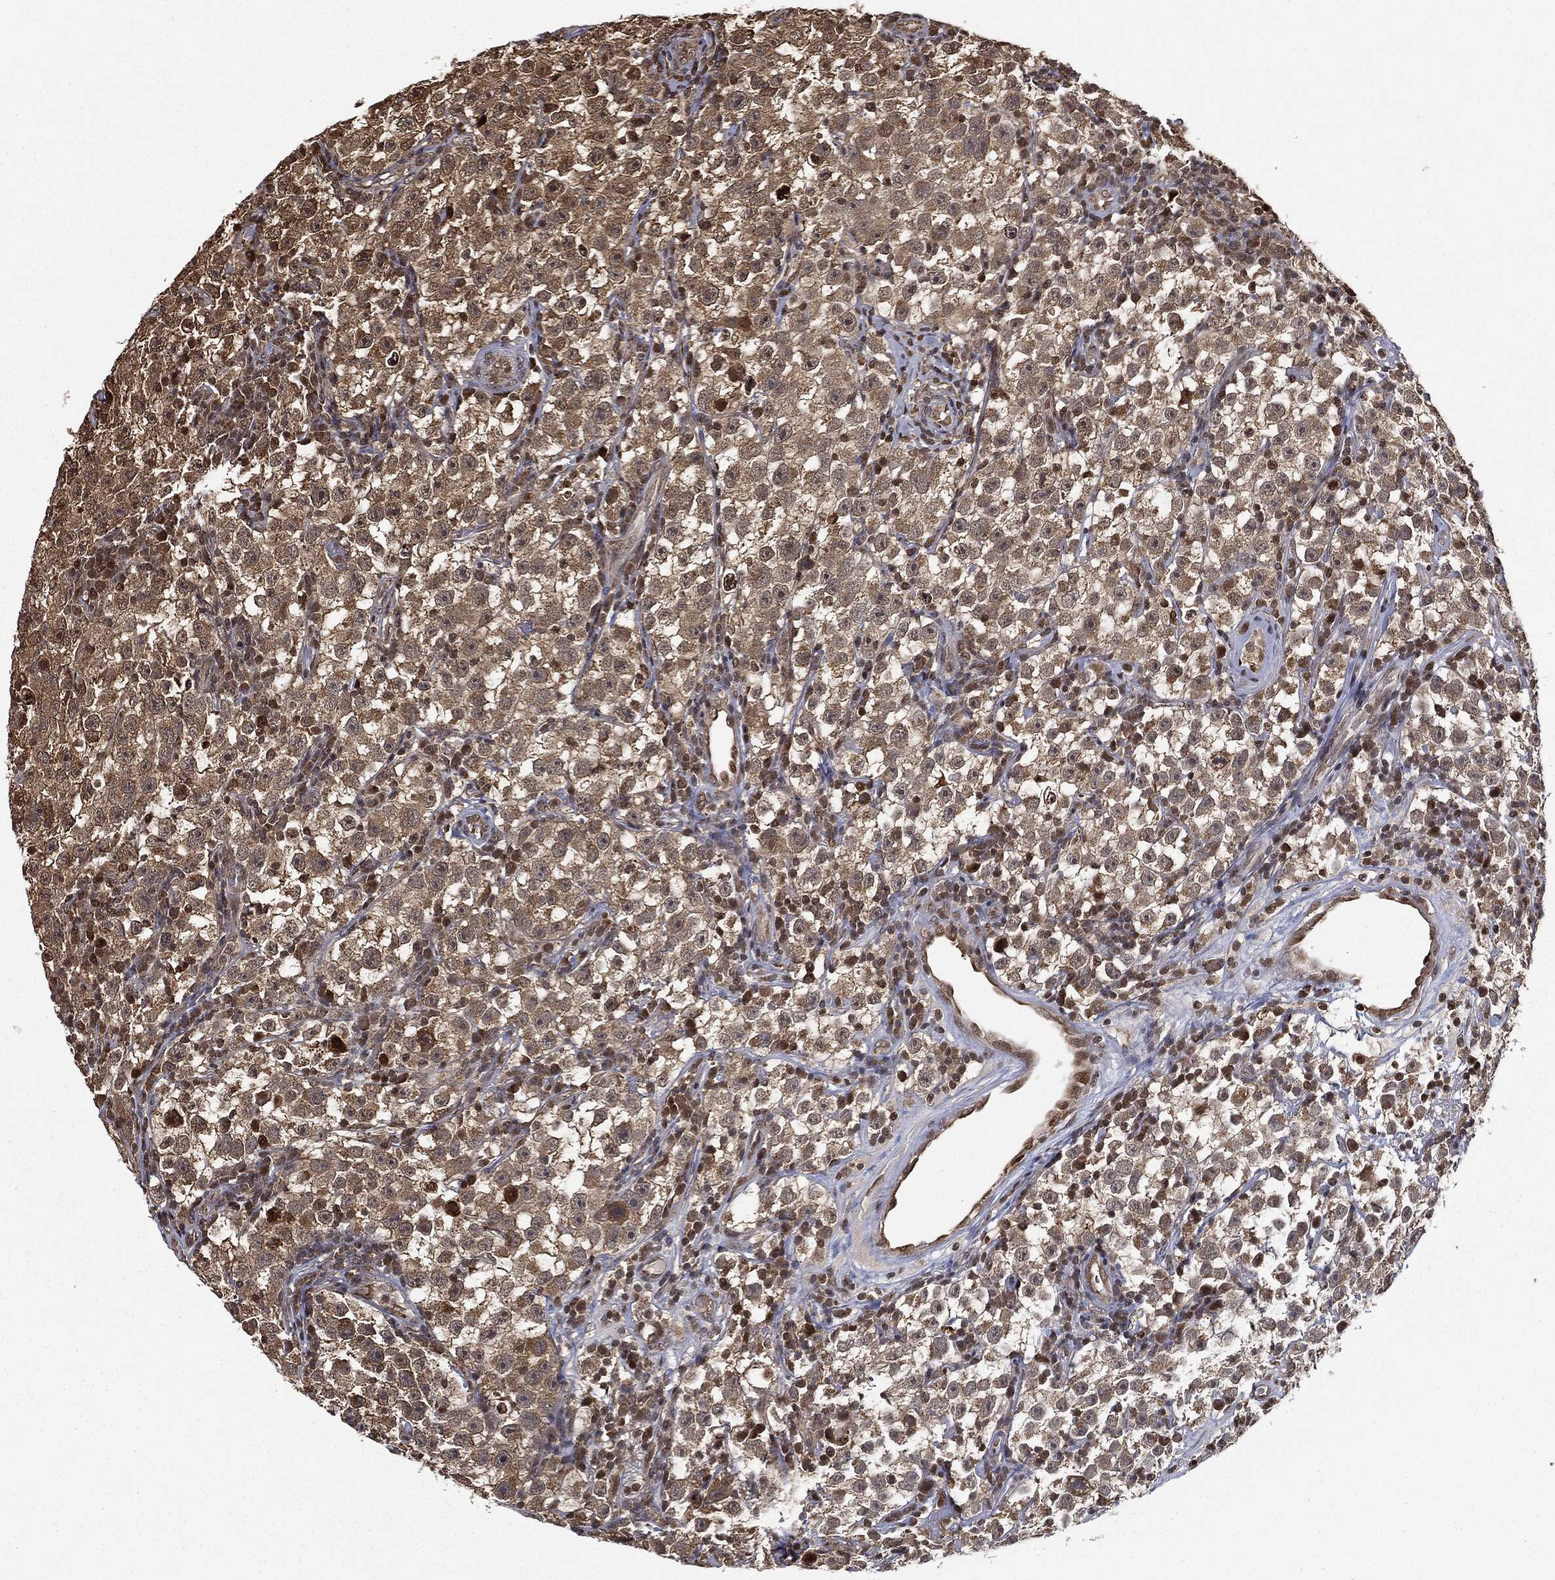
{"staining": {"intensity": "moderate", "quantity": "25%-75%", "location": "cytoplasmic/membranous,nuclear"}, "tissue": "testis cancer", "cell_type": "Tumor cells", "image_type": "cancer", "snomed": [{"axis": "morphology", "description": "Seminoma, NOS"}, {"axis": "topography", "description": "Testis"}], "caption": "Immunohistochemical staining of seminoma (testis) exhibits medium levels of moderate cytoplasmic/membranous and nuclear positivity in approximately 25%-75% of tumor cells. (Stains: DAB (3,3'-diaminobenzidine) in brown, nuclei in blue, Microscopy: brightfield microscopy at high magnification).", "gene": "ZNHIT6", "patient": {"sex": "male", "age": 22}}